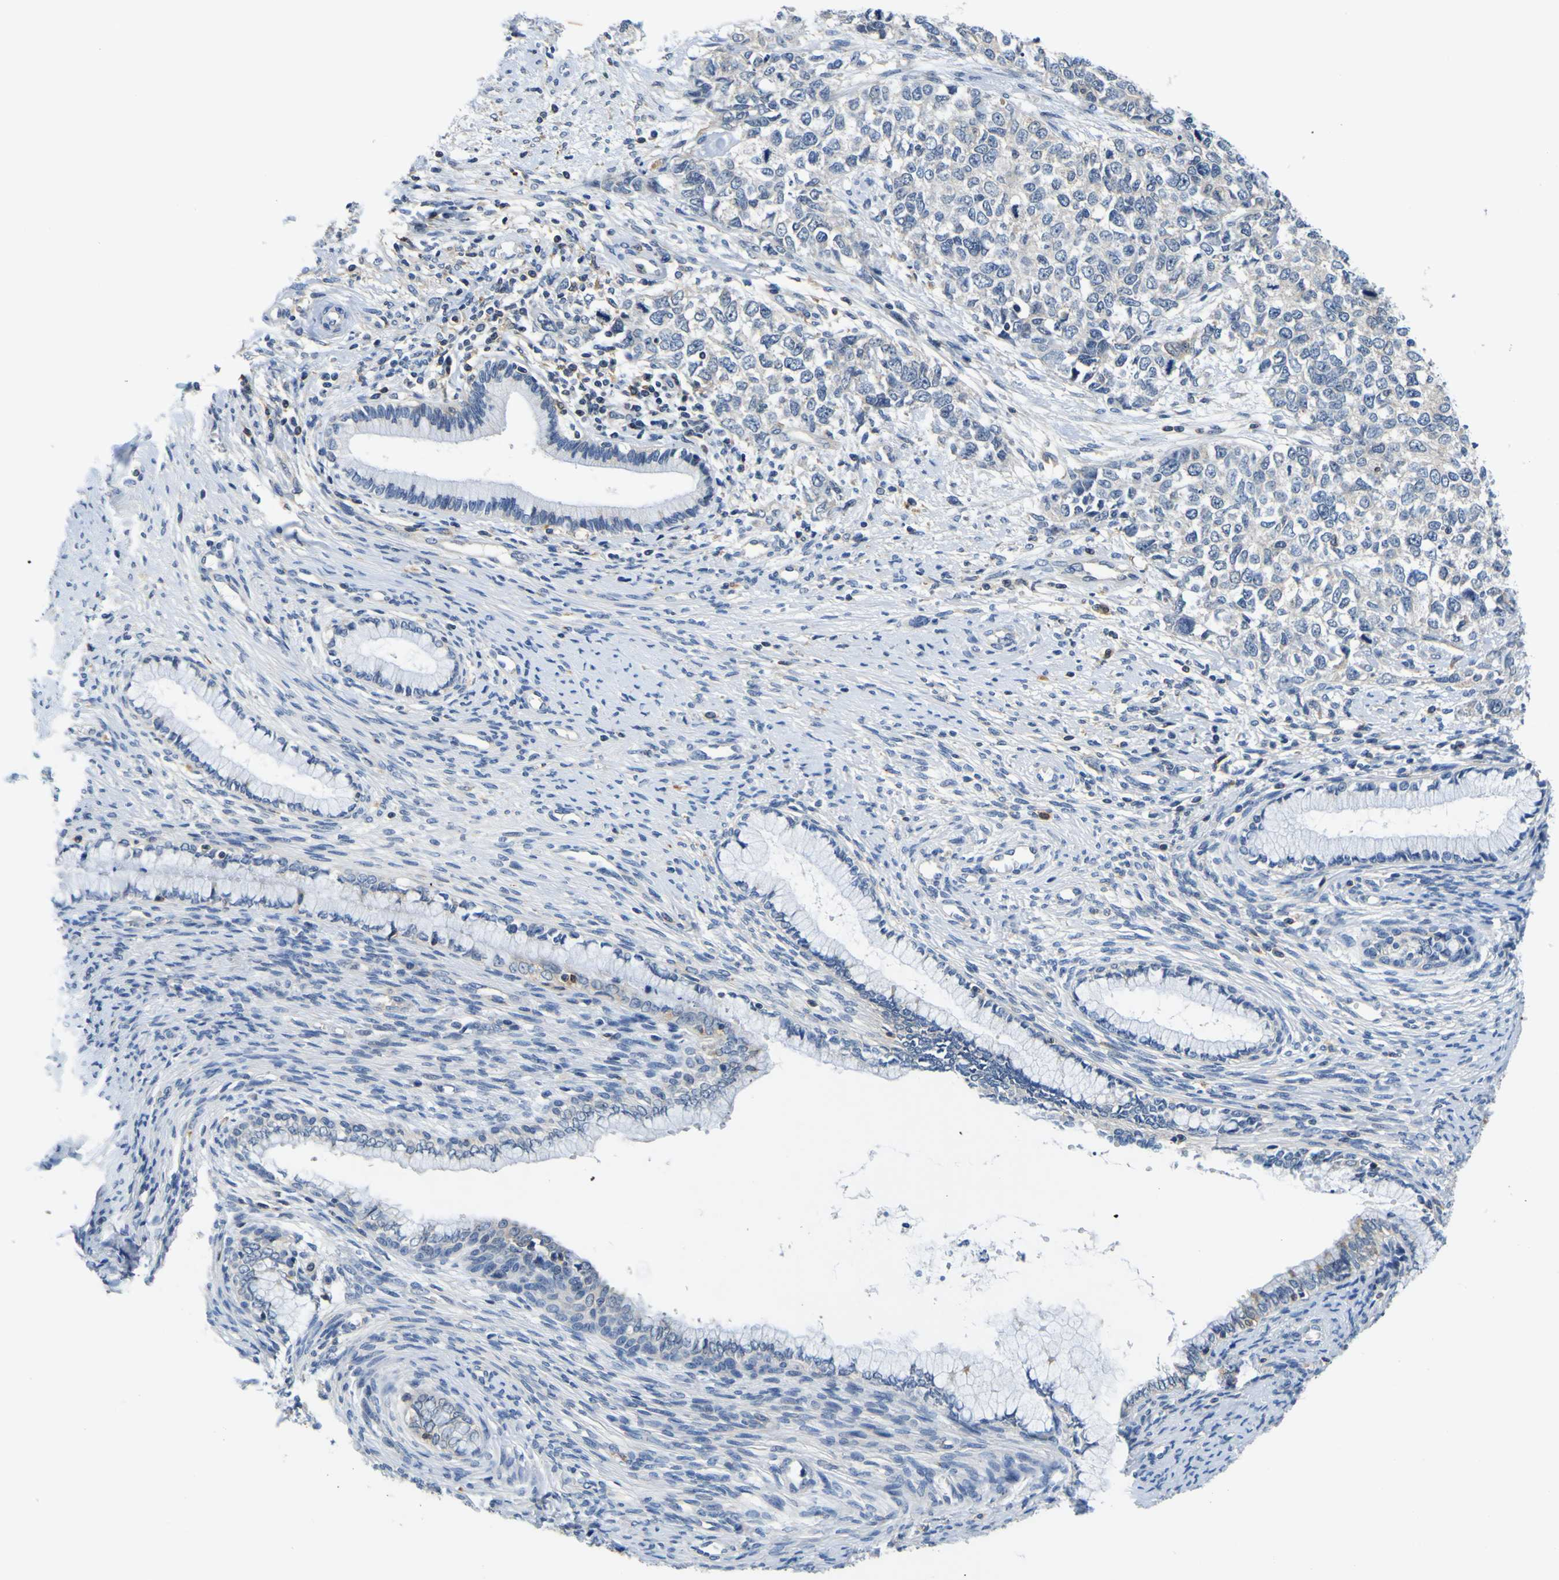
{"staining": {"intensity": "weak", "quantity": ">75%", "location": "cytoplasmic/membranous"}, "tissue": "cervical cancer", "cell_type": "Tumor cells", "image_type": "cancer", "snomed": [{"axis": "morphology", "description": "Squamous cell carcinoma, NOS"}, {"axis": "topography", "description": "Cervix"}], "caption": "A photomicrograph showing weak cytoplasmic/membranous positivity in approximately >75% of tumor cells in squamous cell carcinoma (cervical), as visualized by brown immunohistochemical staining.", "gene": "TNIK", "patient": {"sex": "female", "age": 63}}